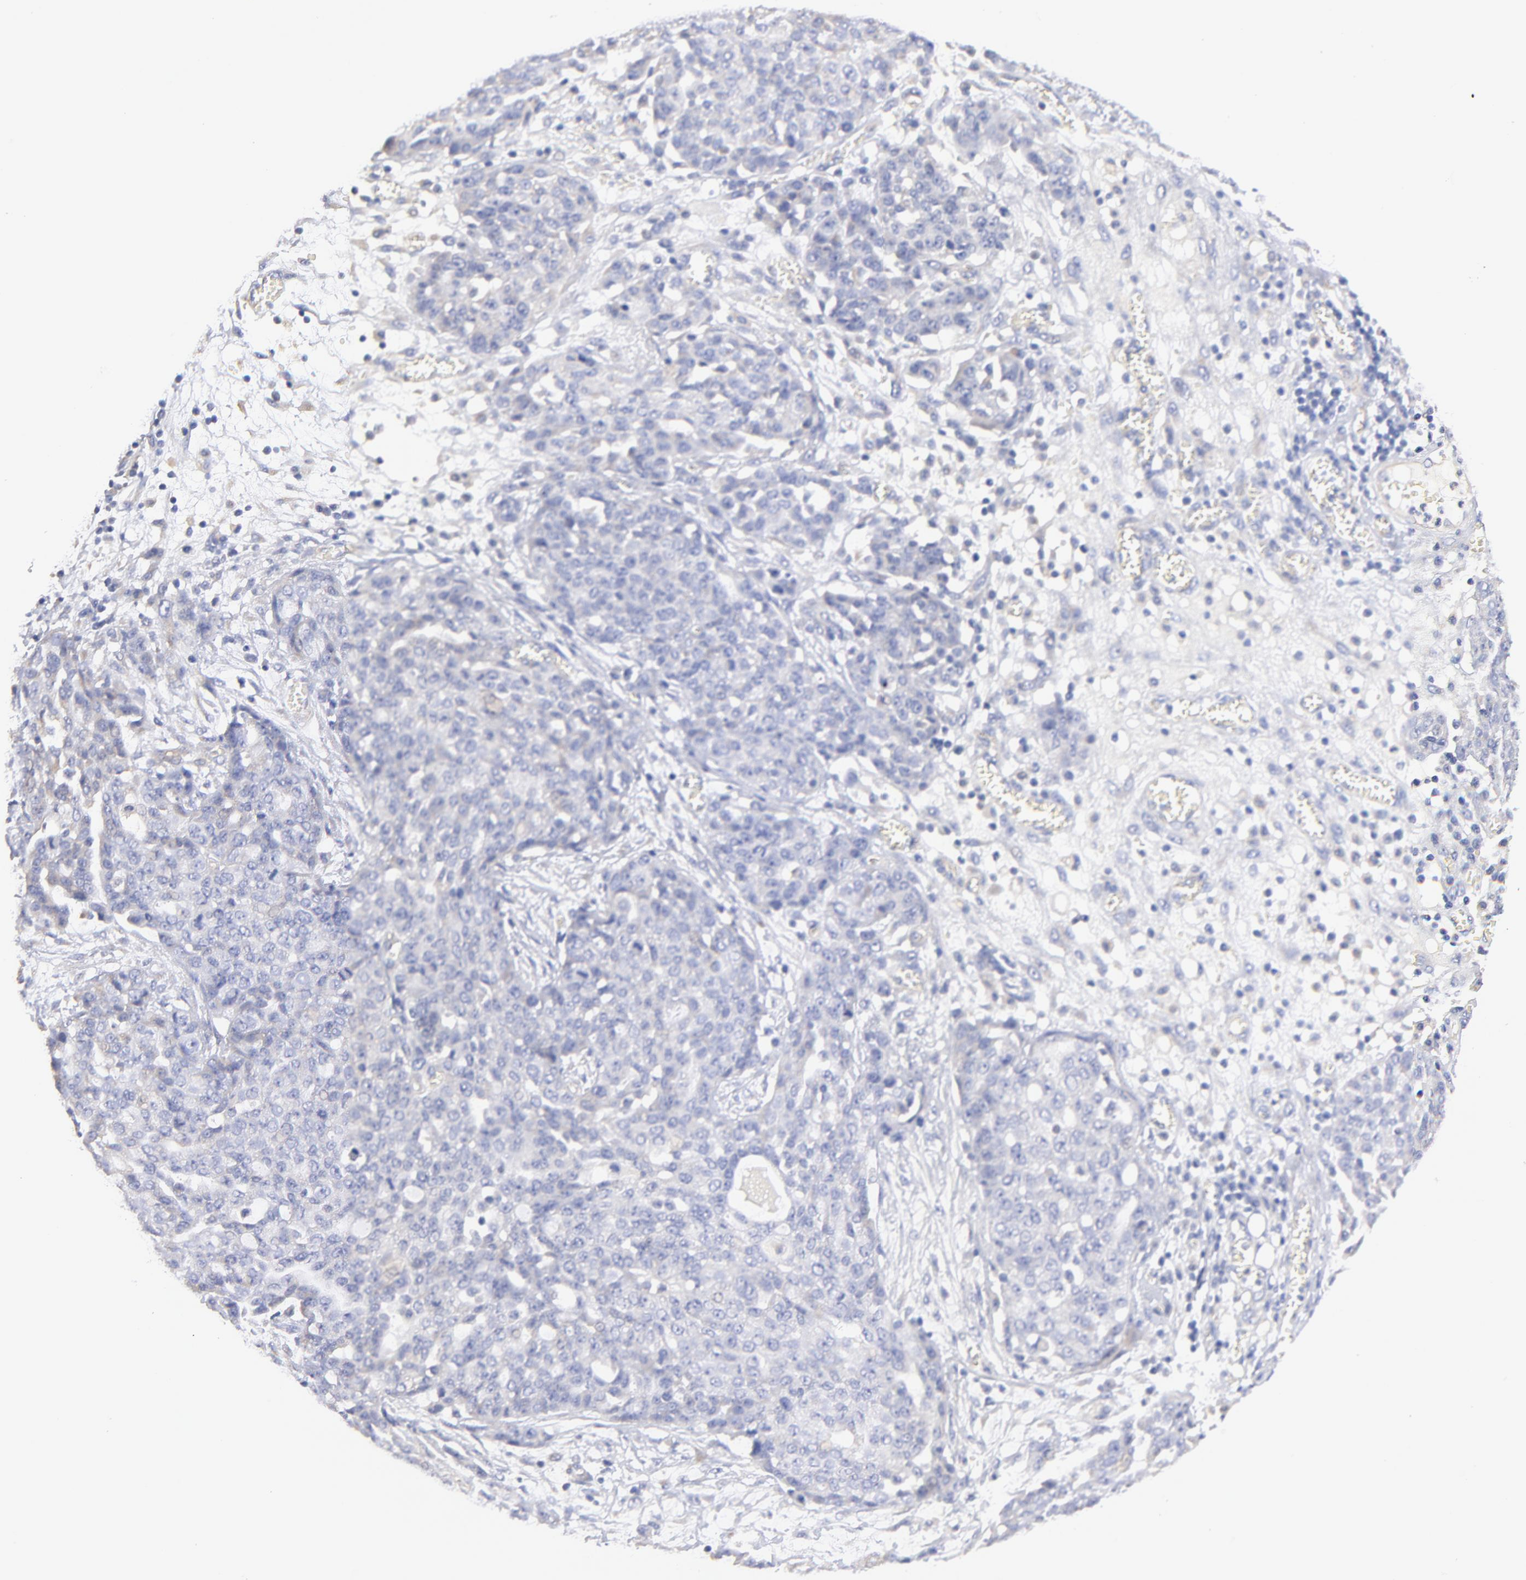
{"staining": {"intensity": "negative", "quantity": "none", "location": "none"}, "tissue": "ovarian cancer", "cell_type": "Tumor cells", "image_type": "cancer", "snomed": [{"axis": "morphology", "description": "Cystadenocarcinoma, serous, NOS"}, {"axis": "topography", "description": "Soft tissue"}, {"axis": "topography", "description": "Ovary"}], "caption": "Ovarian serous cystadenocarcinoma was stained to show a protein in brown. There is no significant expression in tumor cells.", "gene": "HS3ST1", "patient": {"sex": "female", "age": 57}}